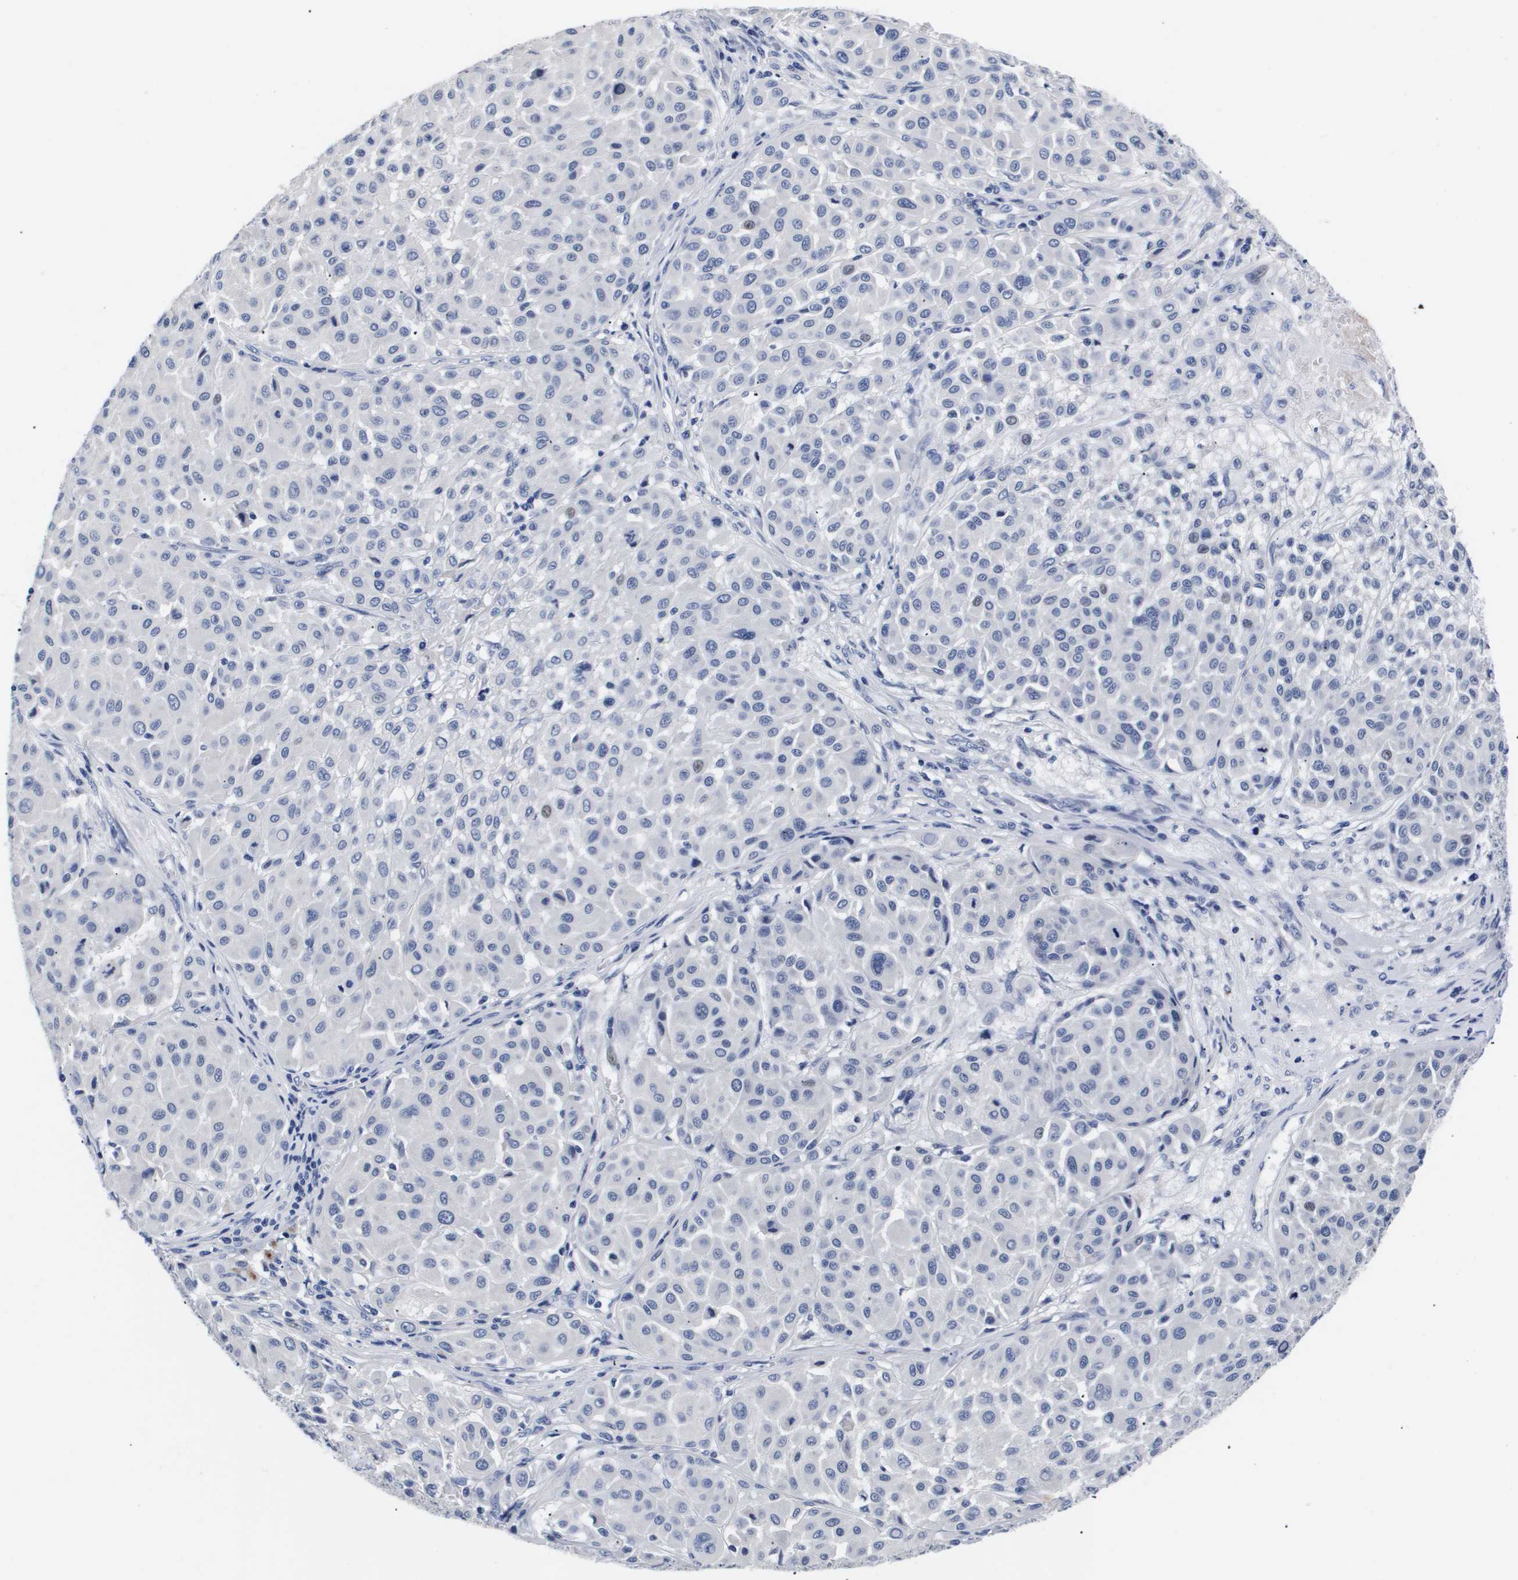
{"staining": {"intensity": "negative", "quantity": "none", "location": "none"}, "tissue": "melanoma", "cell_type": "Tumor cells", "image_type": "cancer", "snomed": [{"axis": "morphology", "description": "Malignant melanoma, Metastatic site"}, {"axis": "topography", "description": "Soft tissue"}], "caption": "The histopathology image demonstrates no staining of tumor cells in melanoma.", "gene": "ATP6V0A4", "patient": {"sex": "male", "age": 41}}